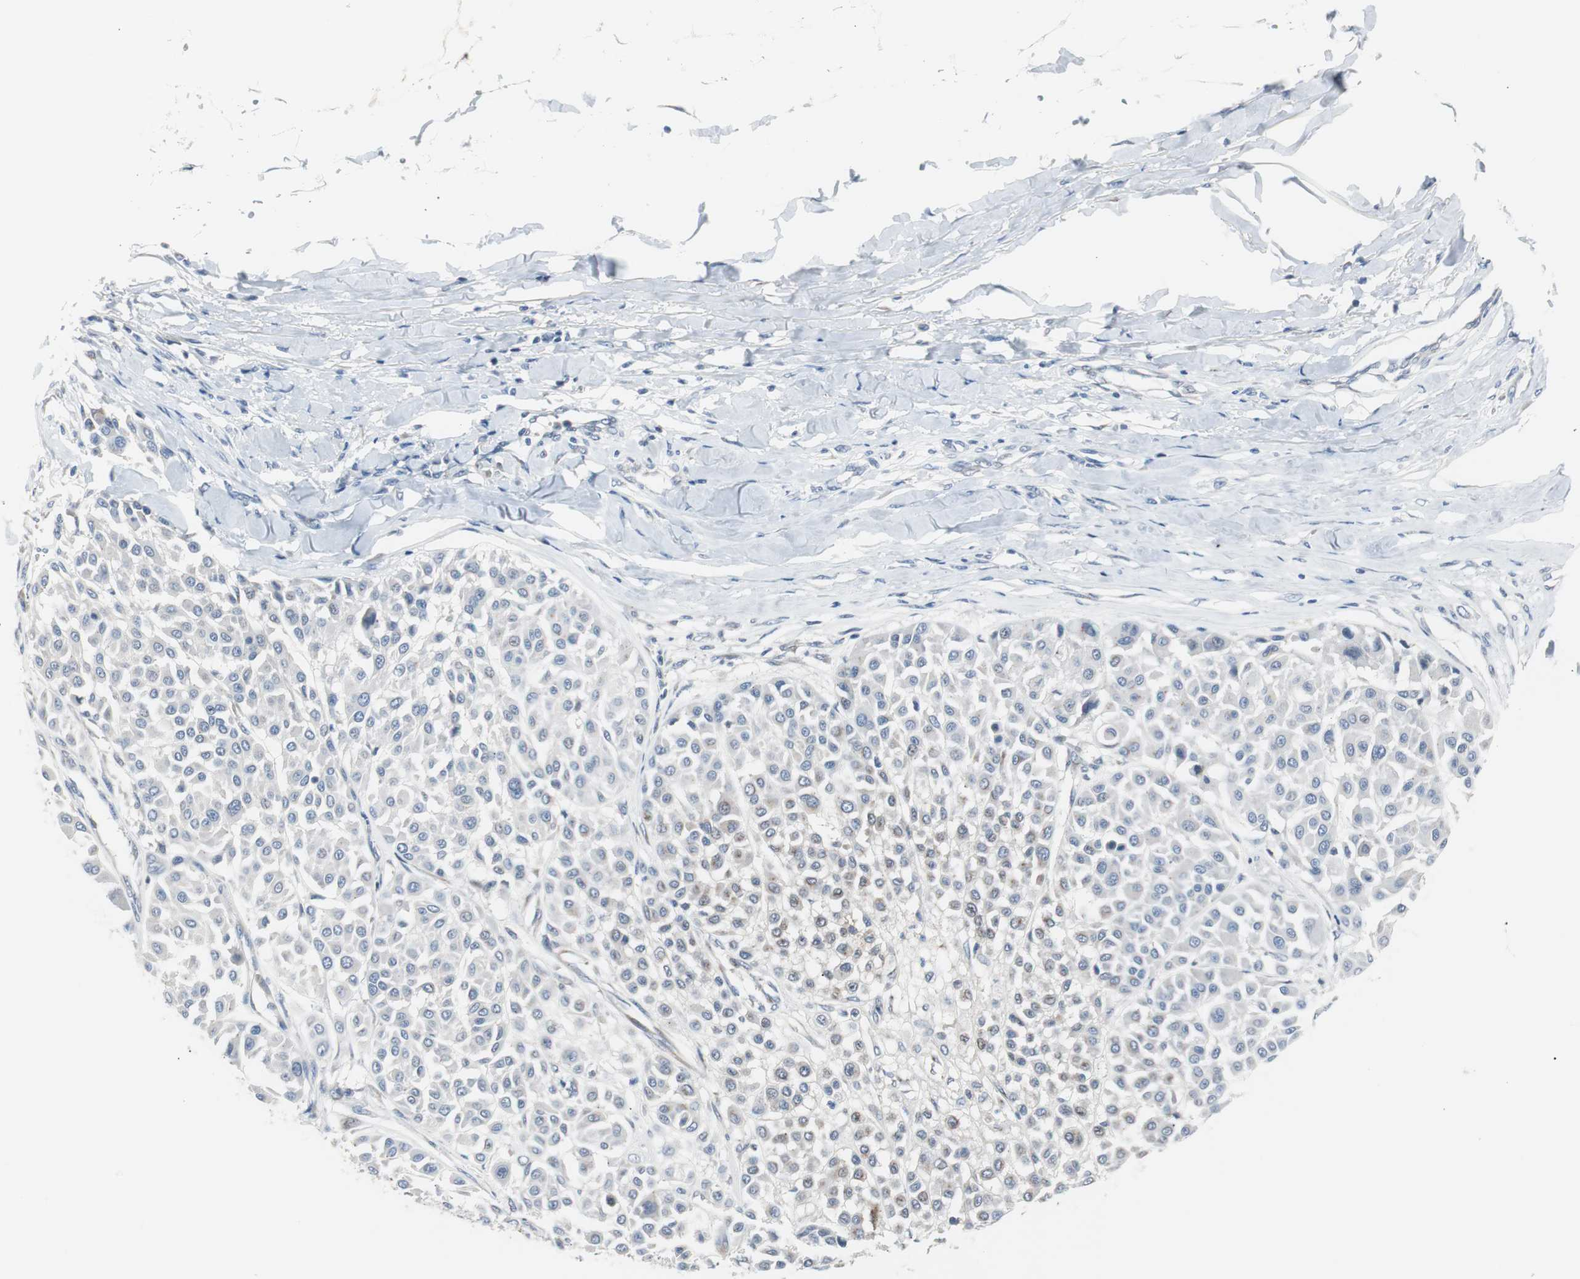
{"staining": {"intensity": "negative", "quantity": "none", "location": "none"}, "tissue": "melanoma", "cell_type": "Tumor cells", "image_type": "cancer", "snomed": [{"axis": "morphology", "description": "Malignant melanoma, Metastatic site"}, {"axis": "topography", "description": "Soft tissue"}], "caption": "There is no significant expression in tumor cells of malignant melanoma (metastatic site).", "gene": "SOX30", "patient": {"sex": "male", "age": 41}}